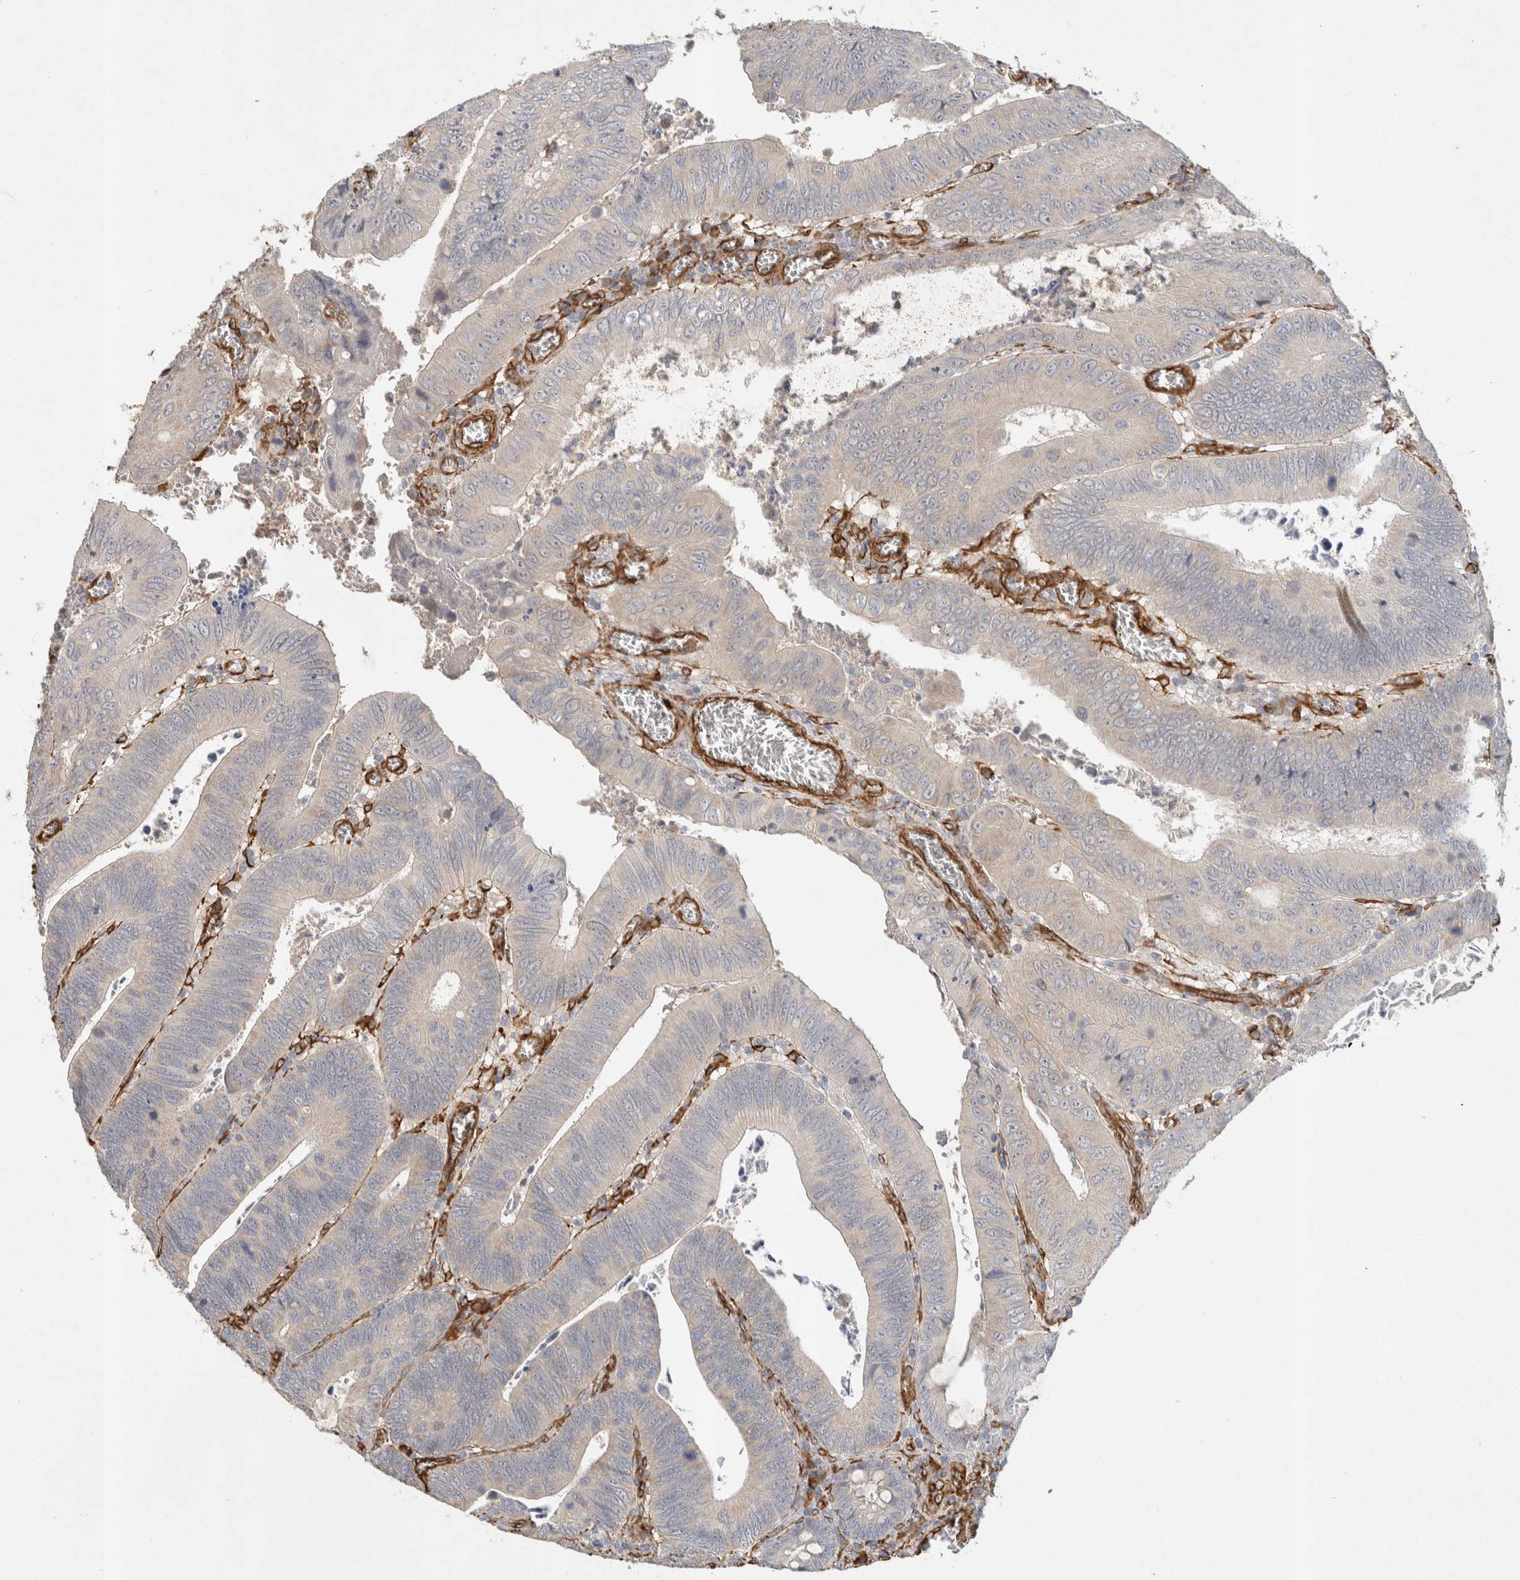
{"staining": {"intensity": "weak", "quantity": "<25%", "location": "cytoplasmic/membranous"}, "tissue": "colorectal cancer", "cell_type": "Tumor cells", "image_type": "cancer", "snomed": [{"axis": "morphology", "description": "Inflammation, NOS"}, {"axis": "morphology", "description": "Adenocarcinoma, NOS"}, {"axis": "topography", "description": "Colon"}], "caption": "Tumor cells show no significant protein staining in colorectal cancer (adenocarcinoma).", "gene": "JMJD4", "patient": {"sex": "male", "age": 72}}